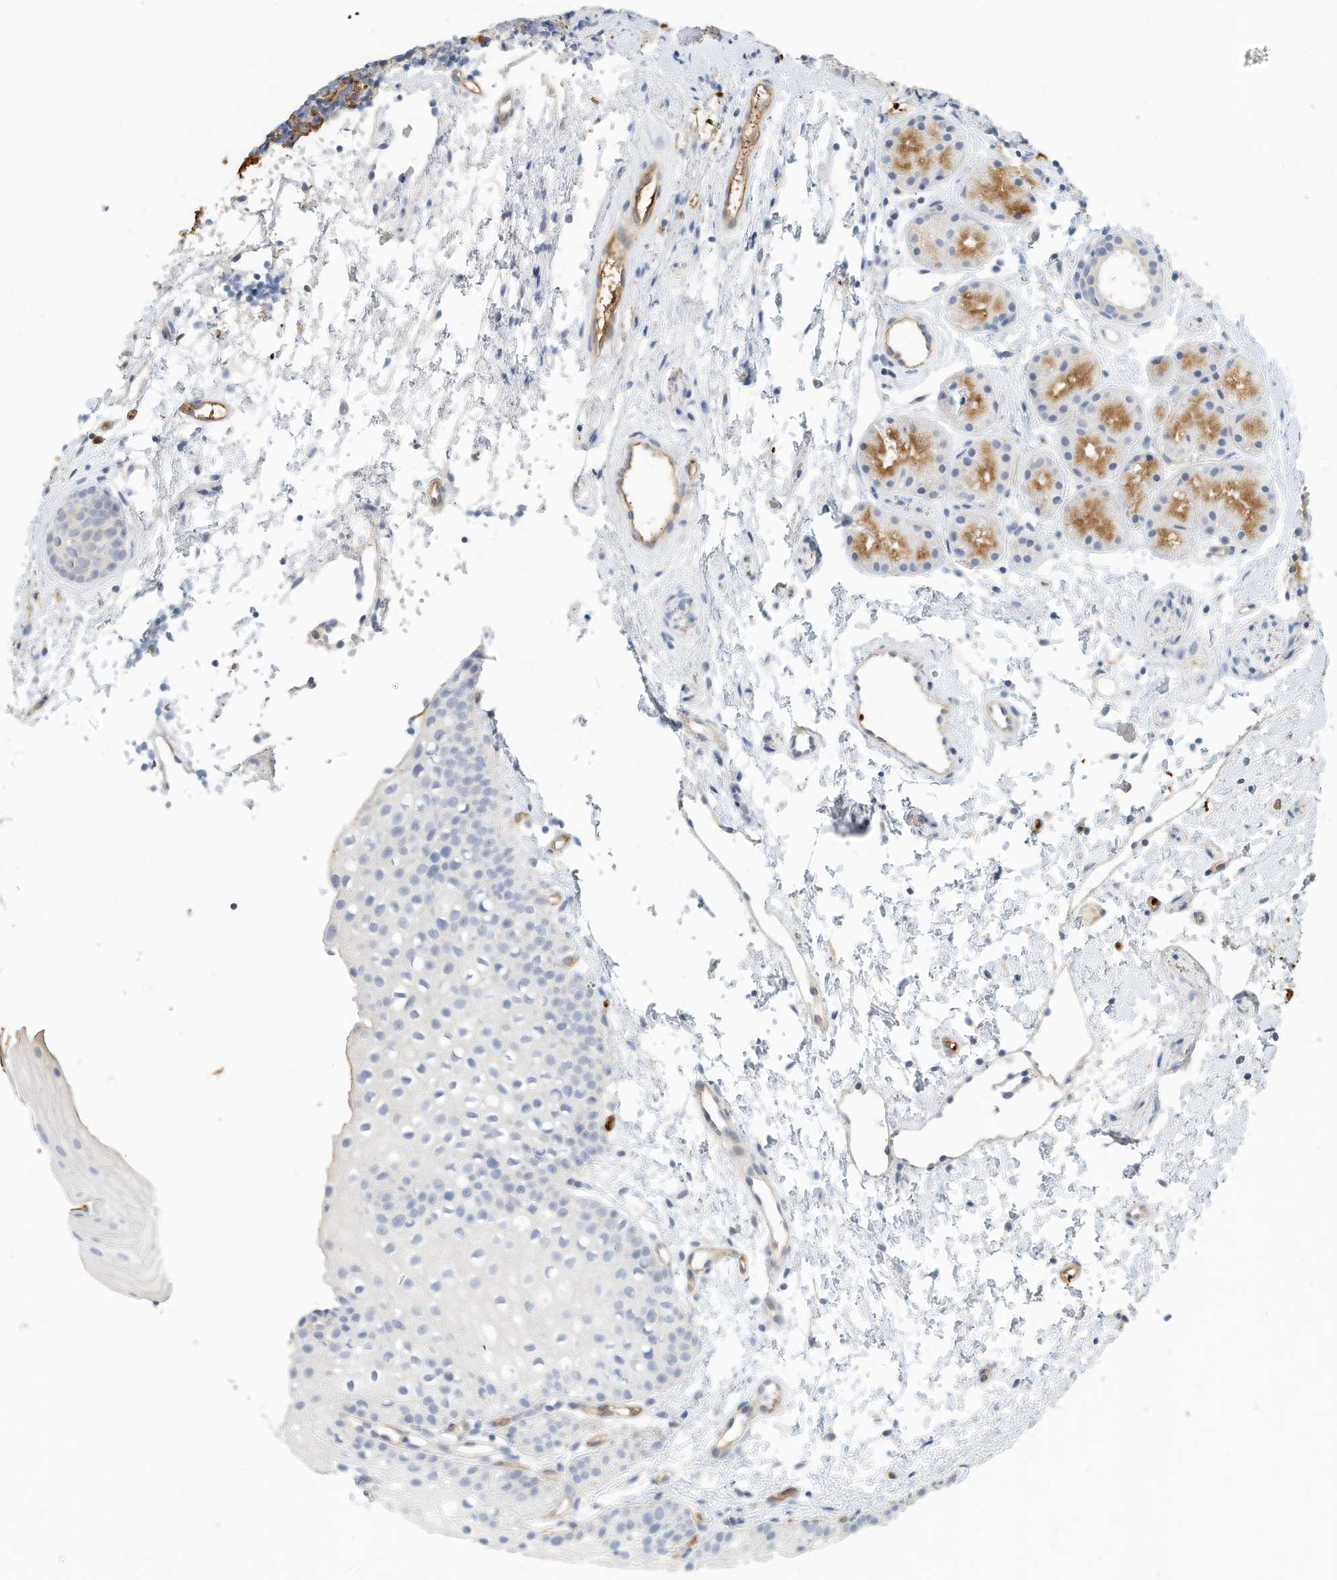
{"staining": {"intensity": "negative", "quantity": "none", "location": "none"}, "tissue": "oral mucosa", "cell_type": "Squamous epithelial cells", "image_type": "normal", "snomed": [{"axis": "morphology", "description": "Normal tissue, NOS"}, {"axis": "topography", "description": "Oral tissue"}], "caption": "Immunohistochemical staining of benign oral mucosa shows no significant staining in squamous epithelial cells. (Brightfield microscopy of DAB IHC at high magnification).", "gene": "RCAN3", "patient": {"sex": "male", "age": 28}}